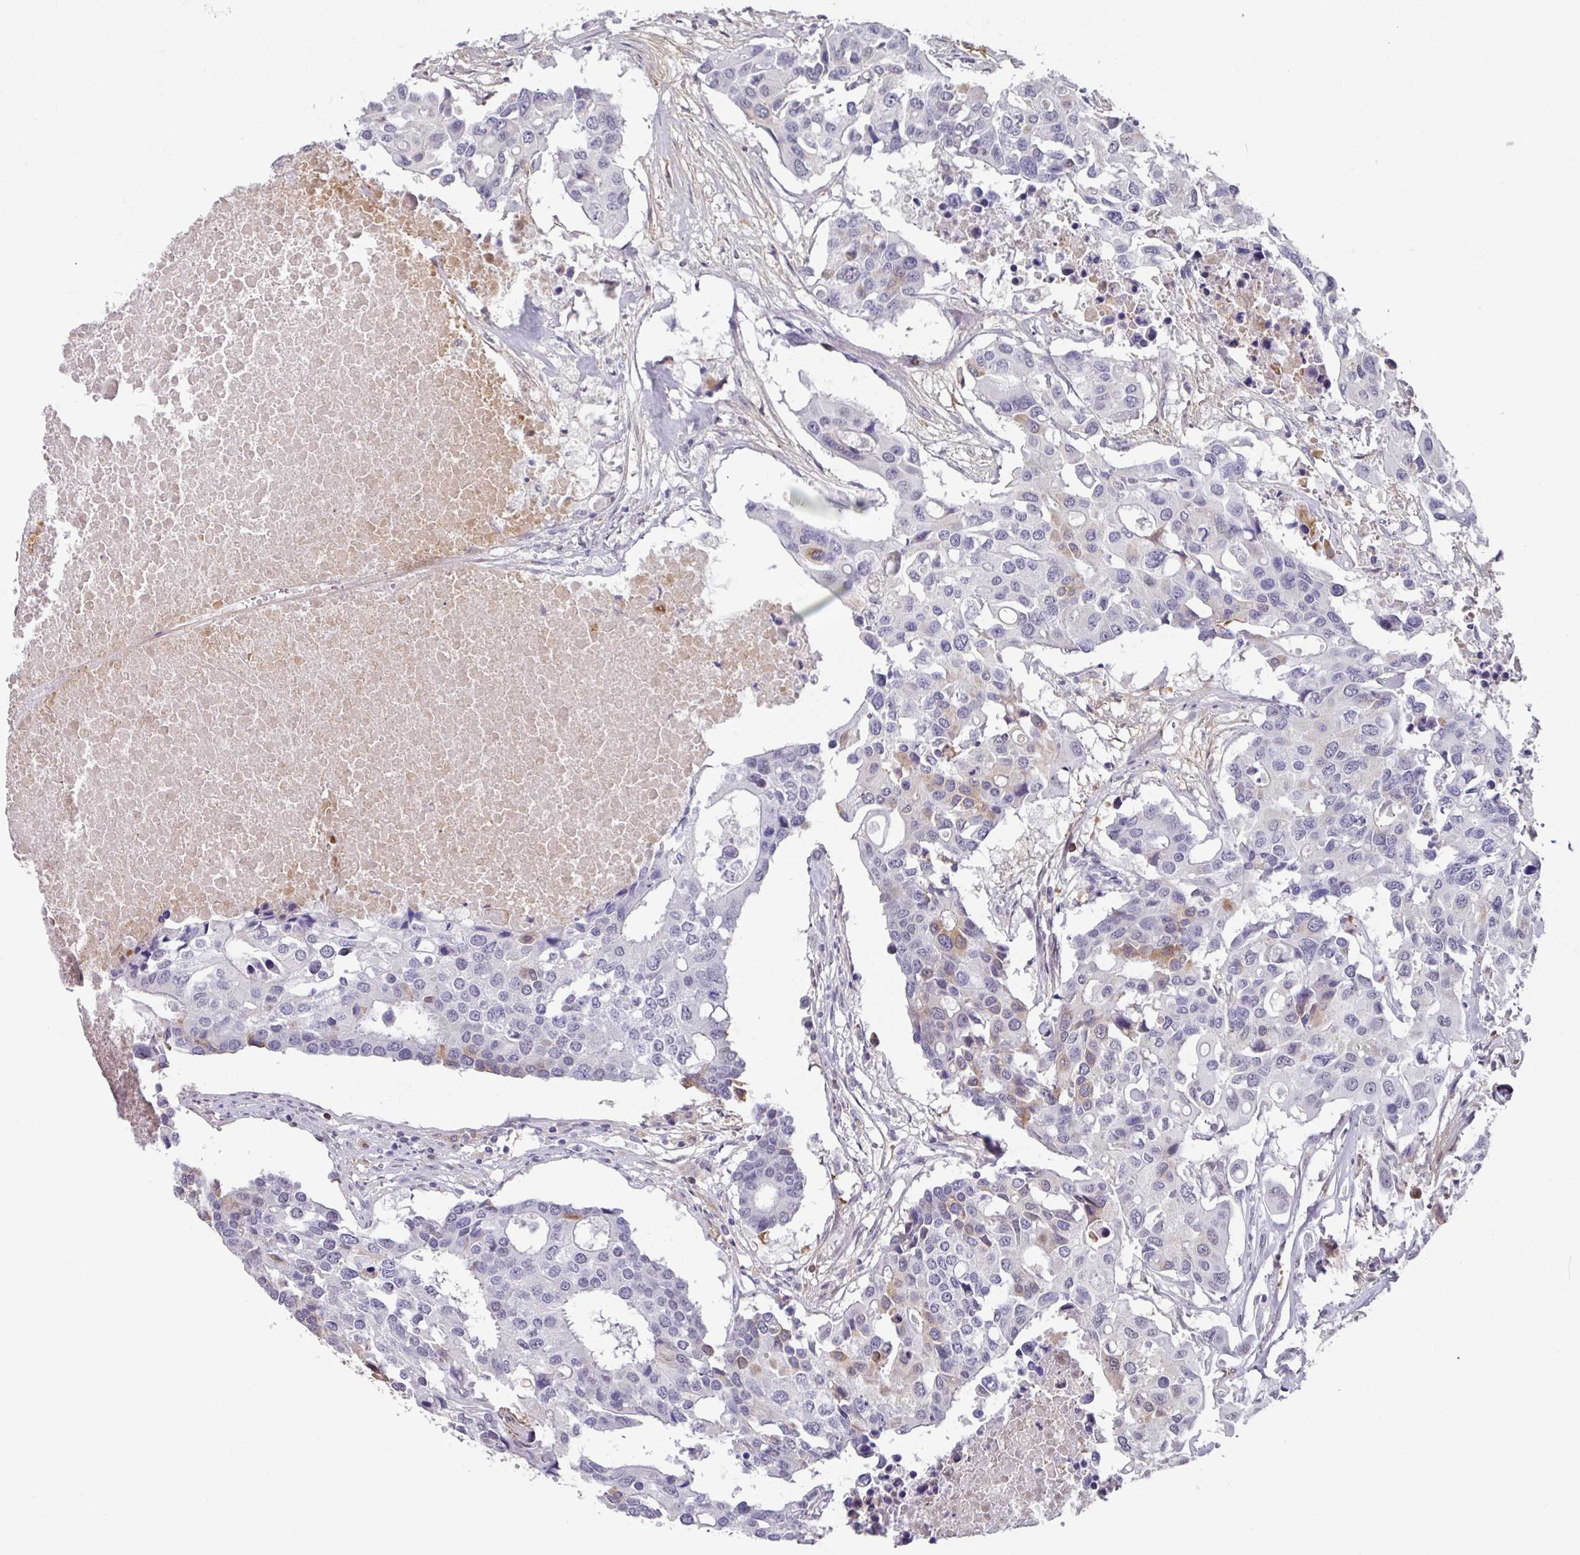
{"staining": {"intensity": "moderate", "quantity": "<25%", "location": "cytoplasmic/membranous"}, "tissue": "colorectal cancer", "cell_type": "Tumor cells", "image_type": "cancer", "snomed": [{"axis": "morphology", "description": "Adenocarcinoma, NOS"}, {"axis": "topography", "description": "Colon"}], "caption": "Colorectal cancer stained with a brown dye displays moderate cytoplasmic/membranous positive positivity in approximately <25% of tumor cells.", "gene": "C1QB", "patient": {"sex": "male", "age": 77}}